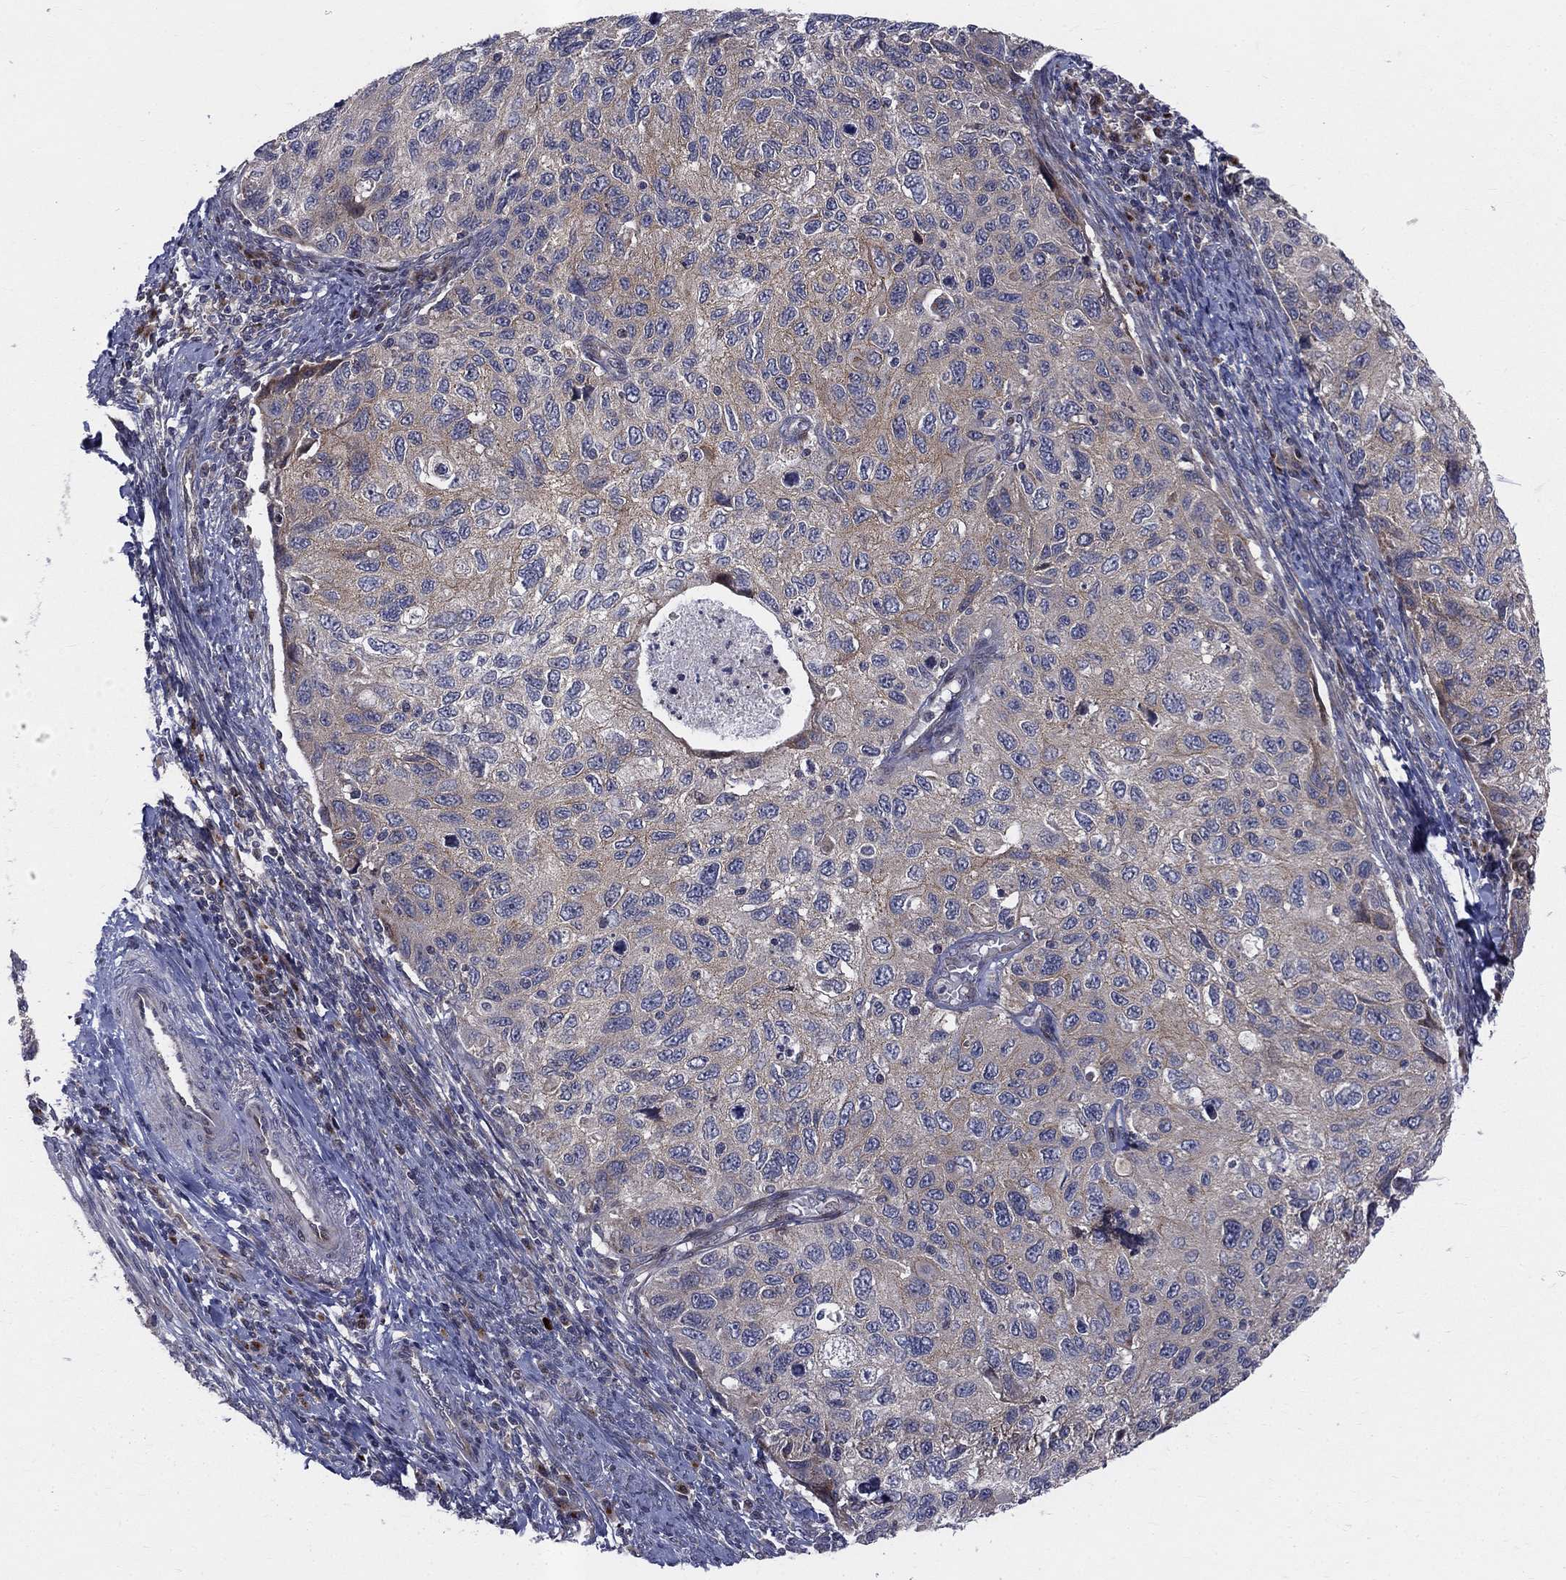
{"staining": {"intensity": "weak", "quantity": "25%-75%", "location": "cytoplasmic/membranous"}, "tissue": "cervical cancer", "cell_type": "Tumor cells", "image_type": "cancer", "snomed": [{"axis": "morphology", "description": "Squamous cell carcinoma, NOS"}, {"axis": "topography", "description": "Cervix"}], "caption": "Immunohistochemistry (IHC) (DAB (3,3'-diaminobenzidine)) staining of human cervical cancer (squamous cell carcinoma) displays weak cytoplasmic/membranous protein expression in about 25%-75% of tumor cells. The protein of interest is stained brown, and the nuclei are stained in blue (DAB (3,3'-diaminobenzidine) IHC with brightfield microscopy, high magnification).", "gene": "WDR19", "patient": {"sex": "female", "age": 70}}